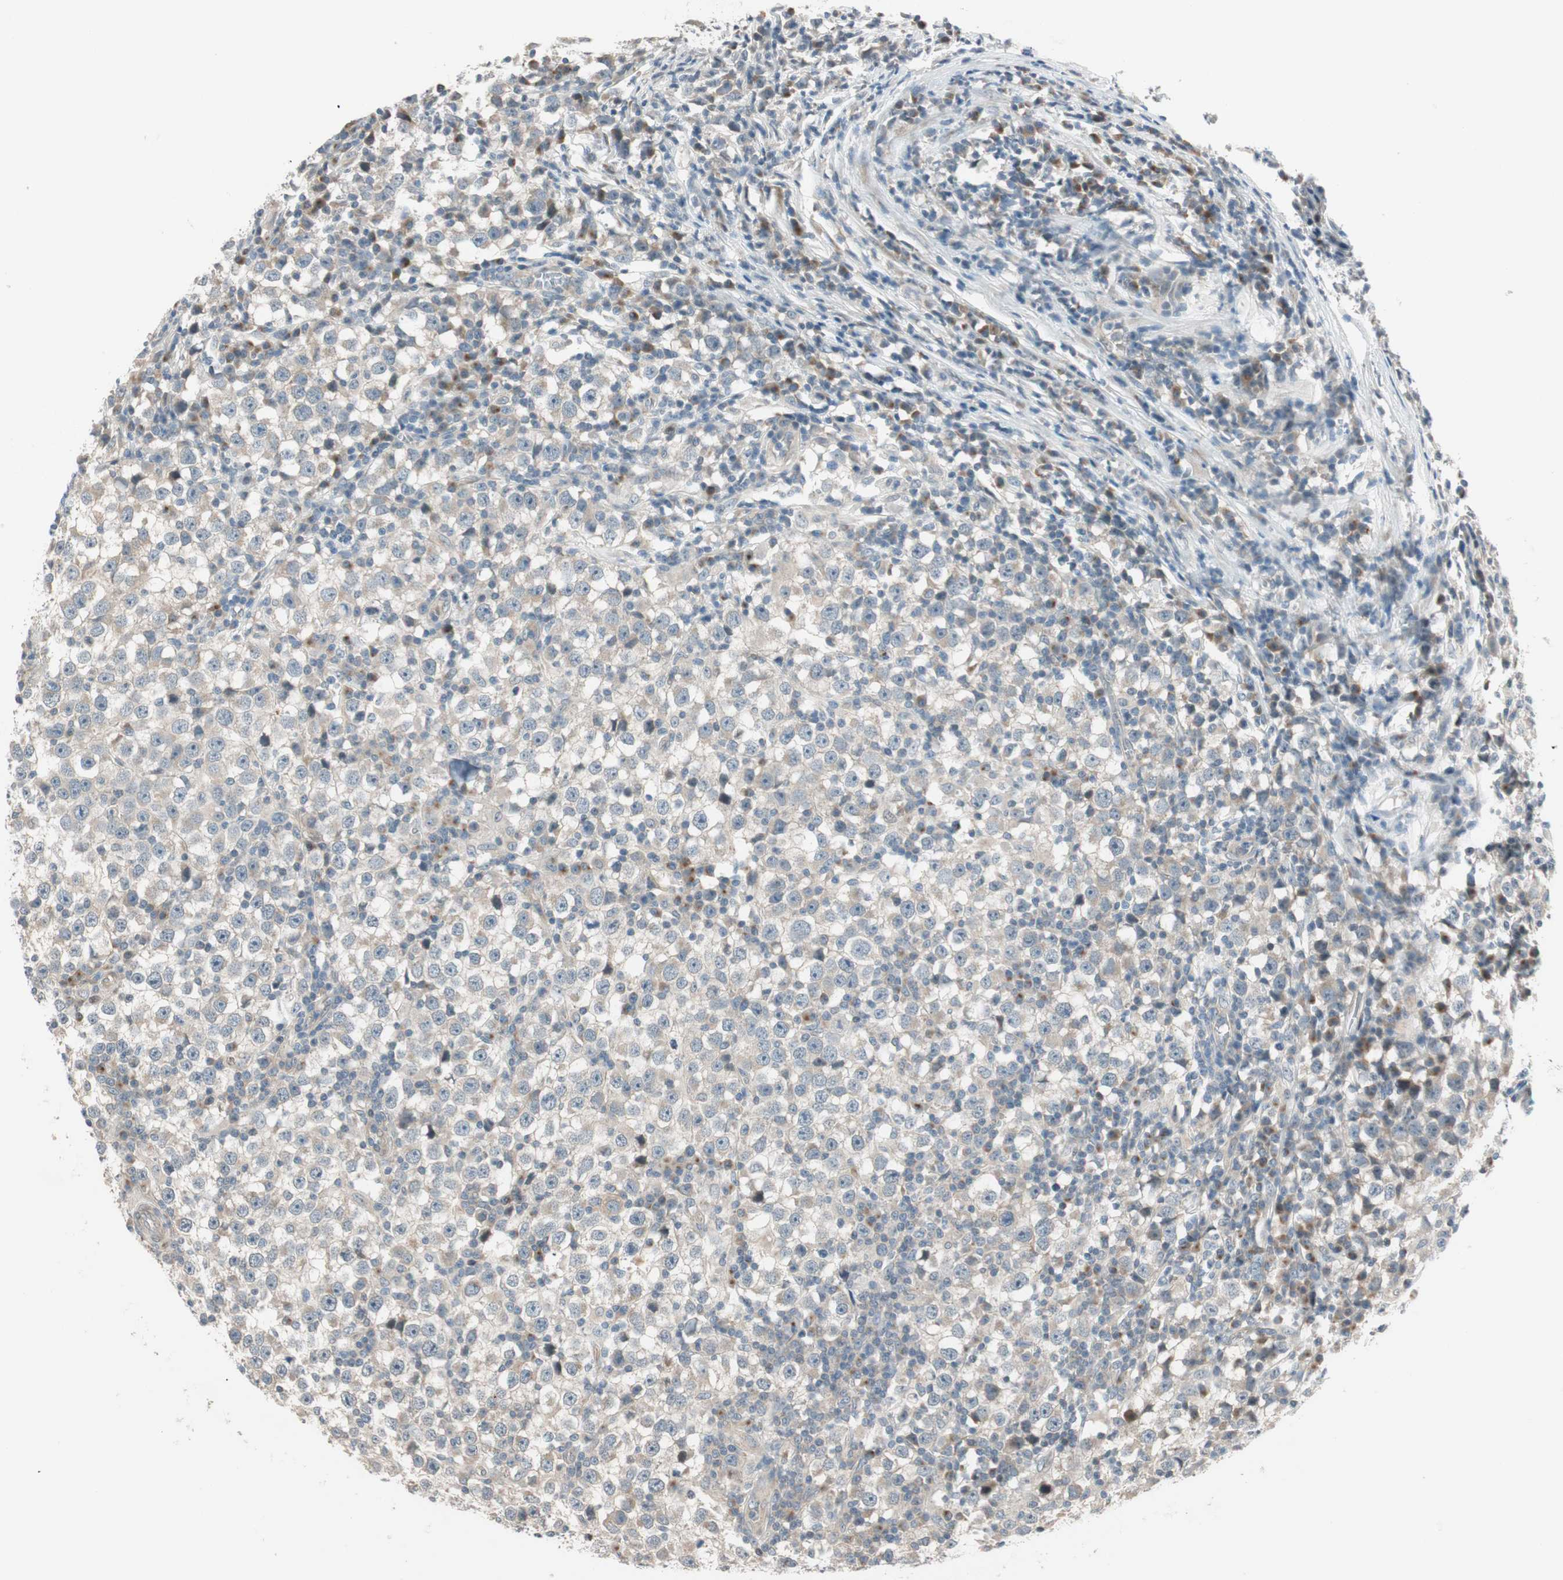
{"staining": {"intensity": "negative", "quantity": "none", "location": "none"}, "tissue": "testis cancer", "cell_type": "Tumor cells", "image_type": "cancer", "snomed": [{"axis": "morphology", "description": "Seminoma, NOS"}, {"axis": "topography", "description": "Testis"}], "caption": "Immunohistochemical staining of testis seminoma displays no significant positivity in tumor cells. Nuclei are stained in blue.", "gene": "CGRRF1", "patient": {"sex": "male", "age": 65}}